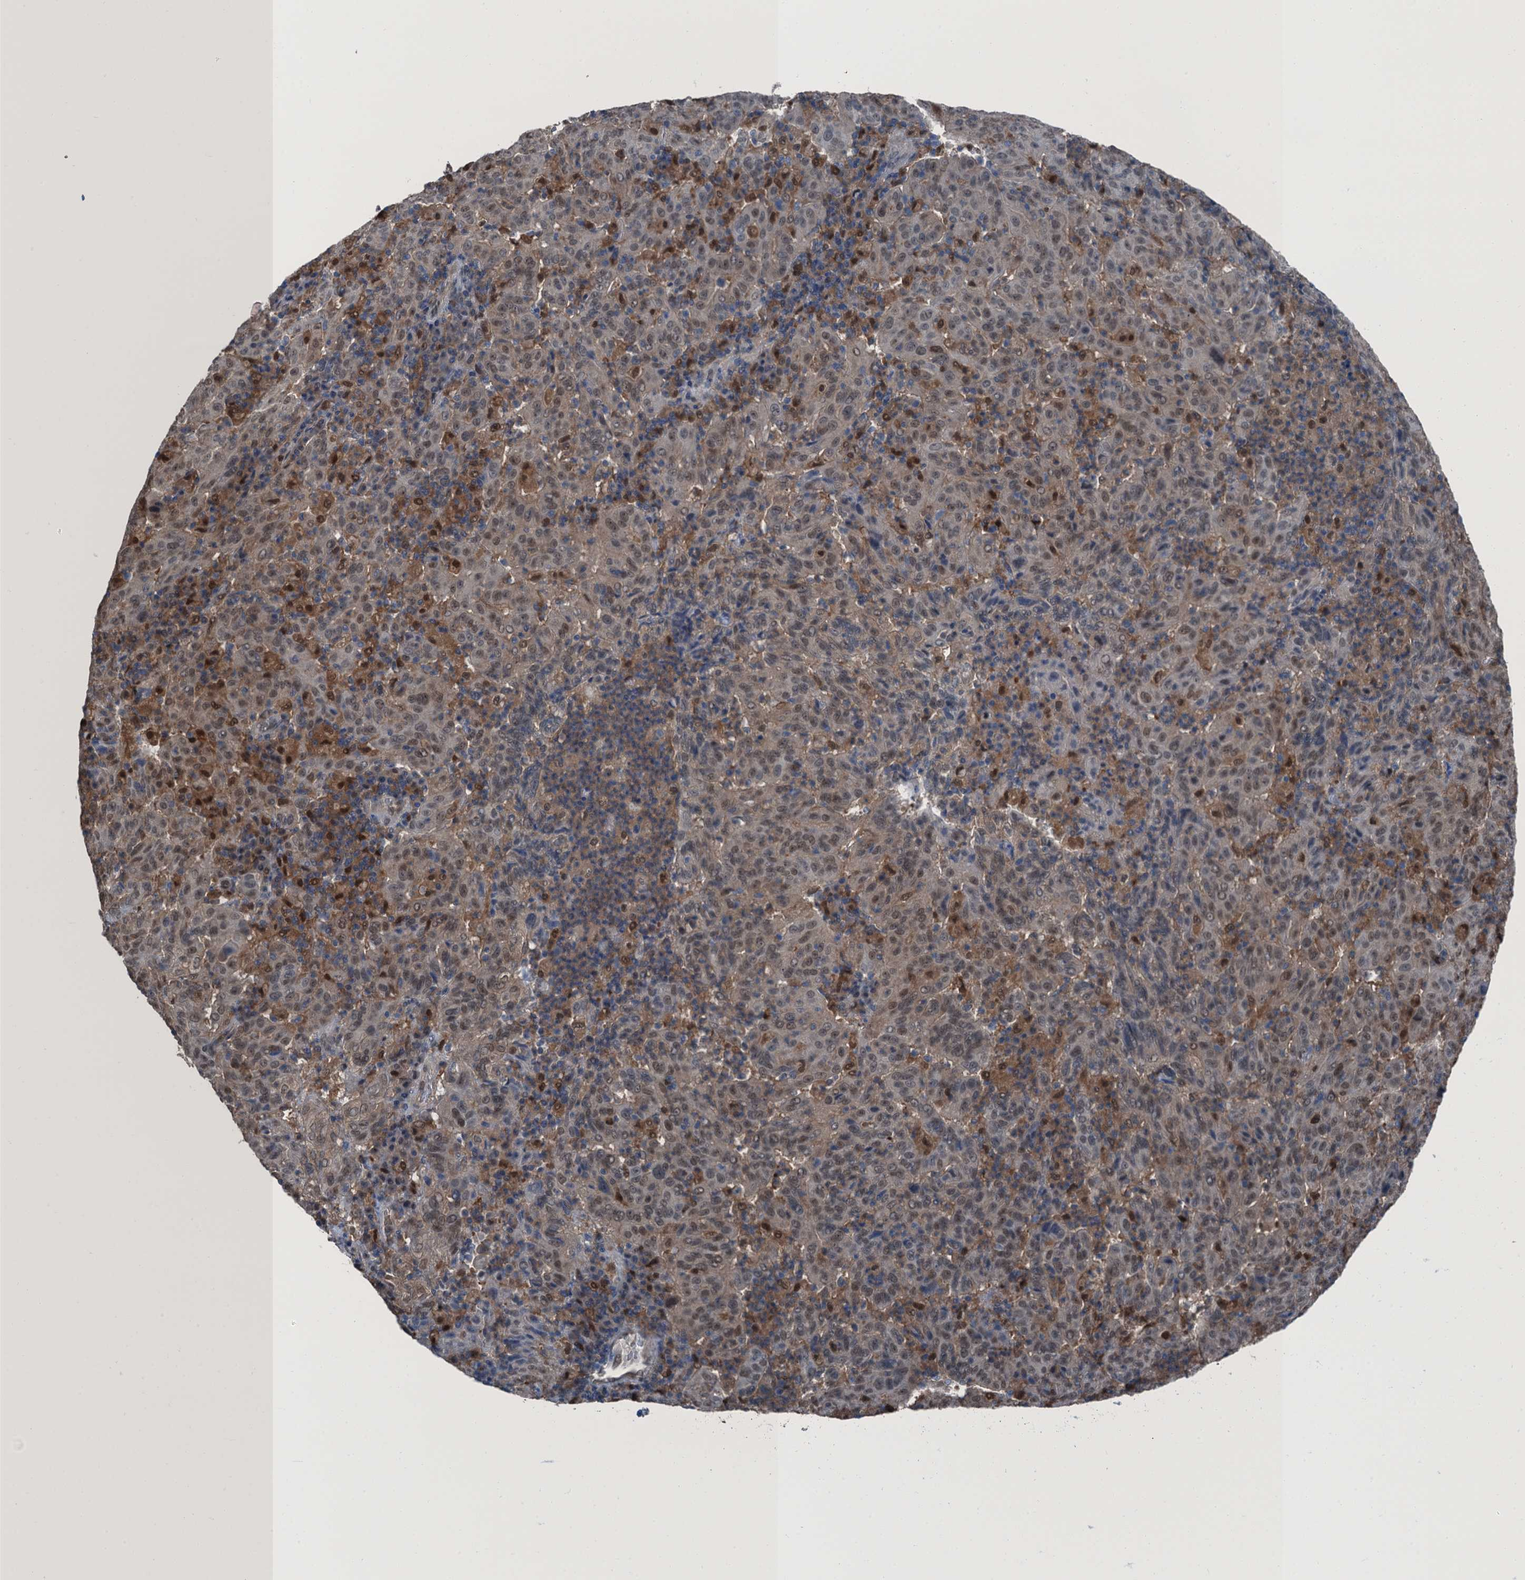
{"staining": {"intensity": "weak", "quantity": "<25%", "location": "nuclear"}, "tissue": "pancreatic cancer", "cell_type": "Tumor cells", "image_type": "cancer", "snomed": [{"axis": "morphology", "description": "Adenocarcinoma, NOS"}, {"axis": "topography", "description": "Pancreas"}], "caption": "High power microscopy micrograph of an immunohistochemistry photomicrograph of pancreatic cancer (adenocarcinoma), revealing no significant positivity in tumor cells.", "gene": "RNH1", "patient": {"sex": "male", "age": 63}}